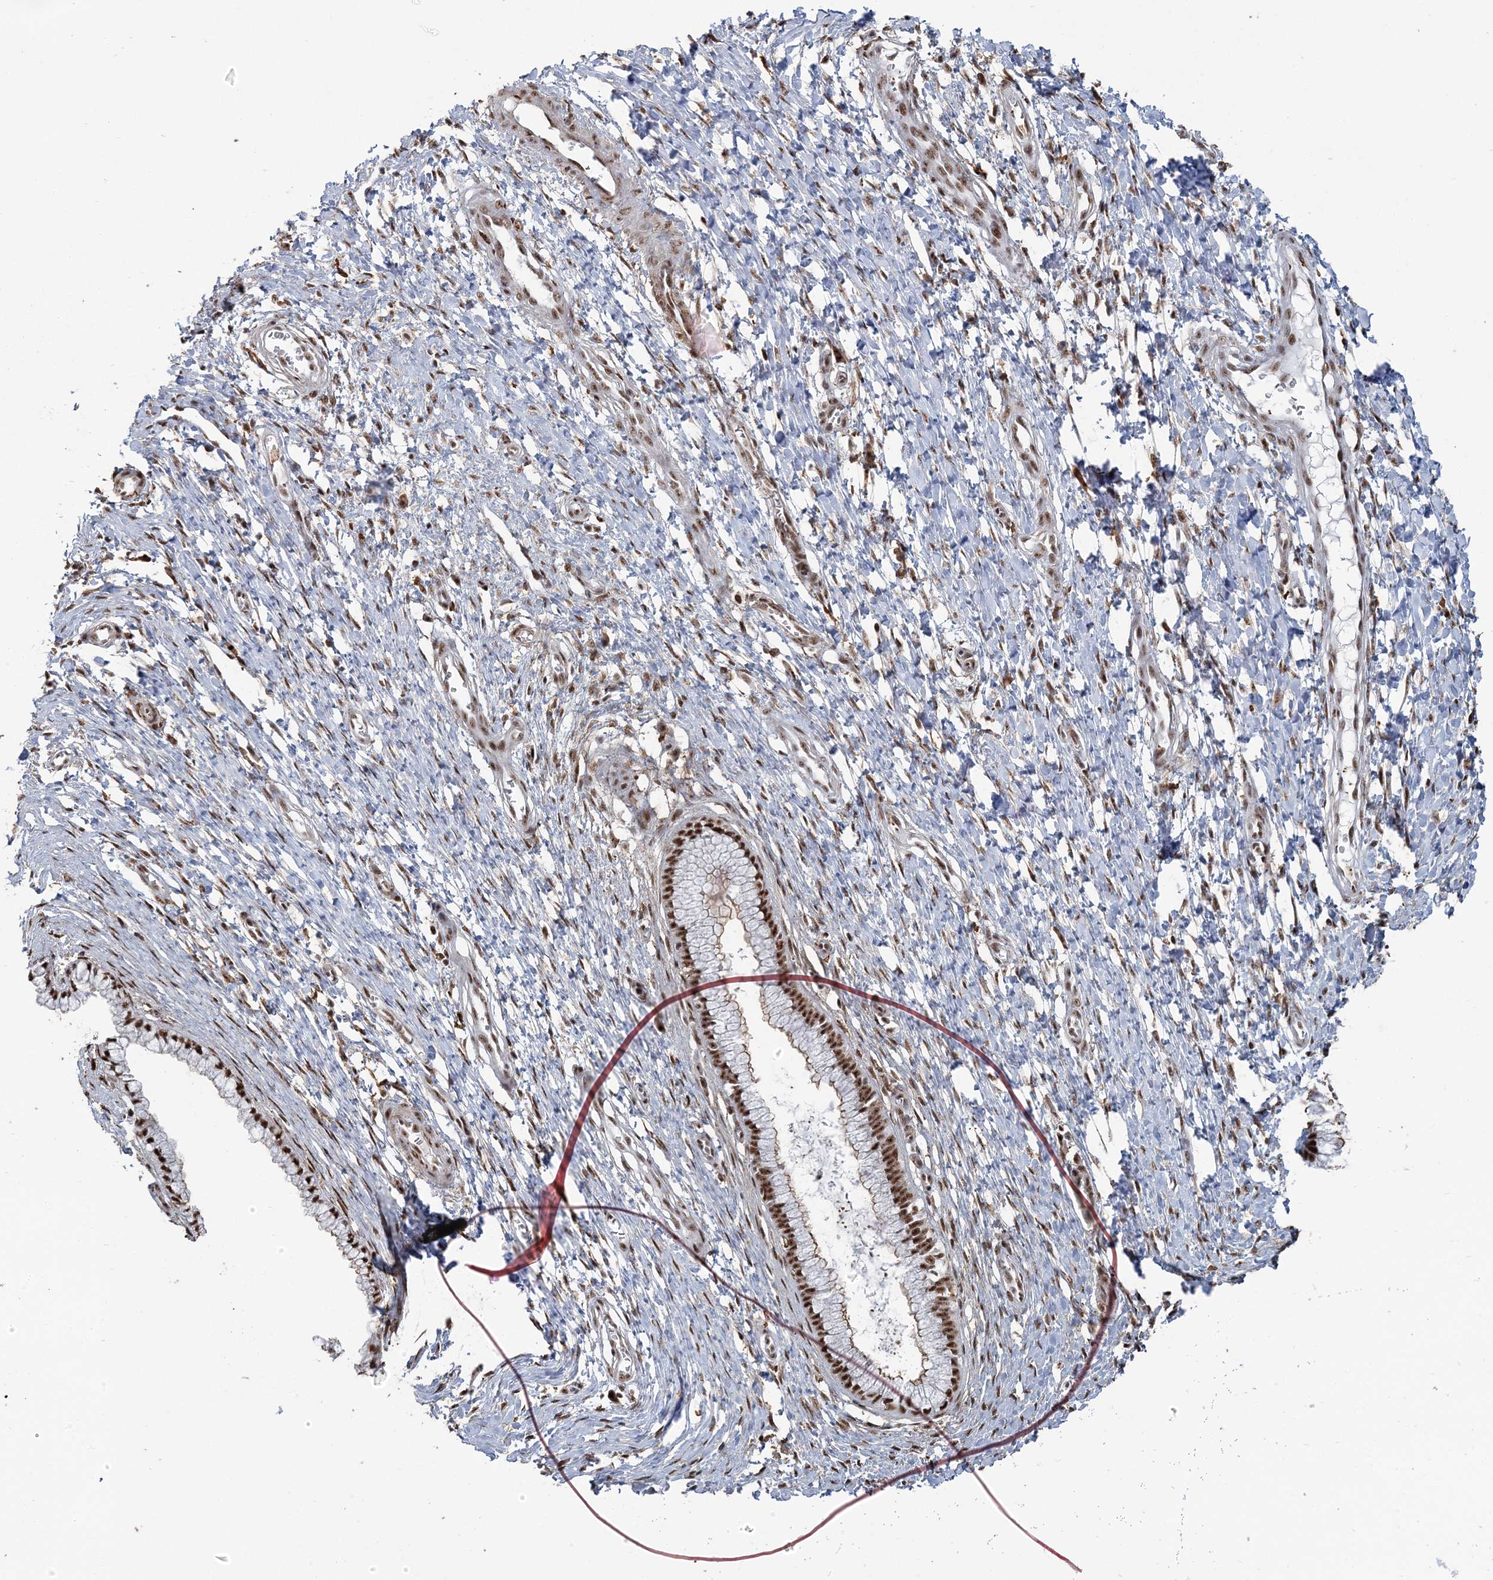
{"staining": {"intensity": "strong", "quantity": ">75%", "location": "nuclear"}, "tissue": "cervix", "cell_type": "Glandular cells", "image_type": "normal", "snomed": [{"axis": "morphology", "description": "Normal tissue, NOS"}, {"axis": "topography", "description": "Cervix"}], "caption": "Immunohistochemistry histopathology image of normal human cervix stained for a protein (brown), which demonstrates high levels of strong nuclear positivity in approximately >75% of glandular cells.", "gene": "DDX46", "patient": {"sex": "female", "age": 55}}